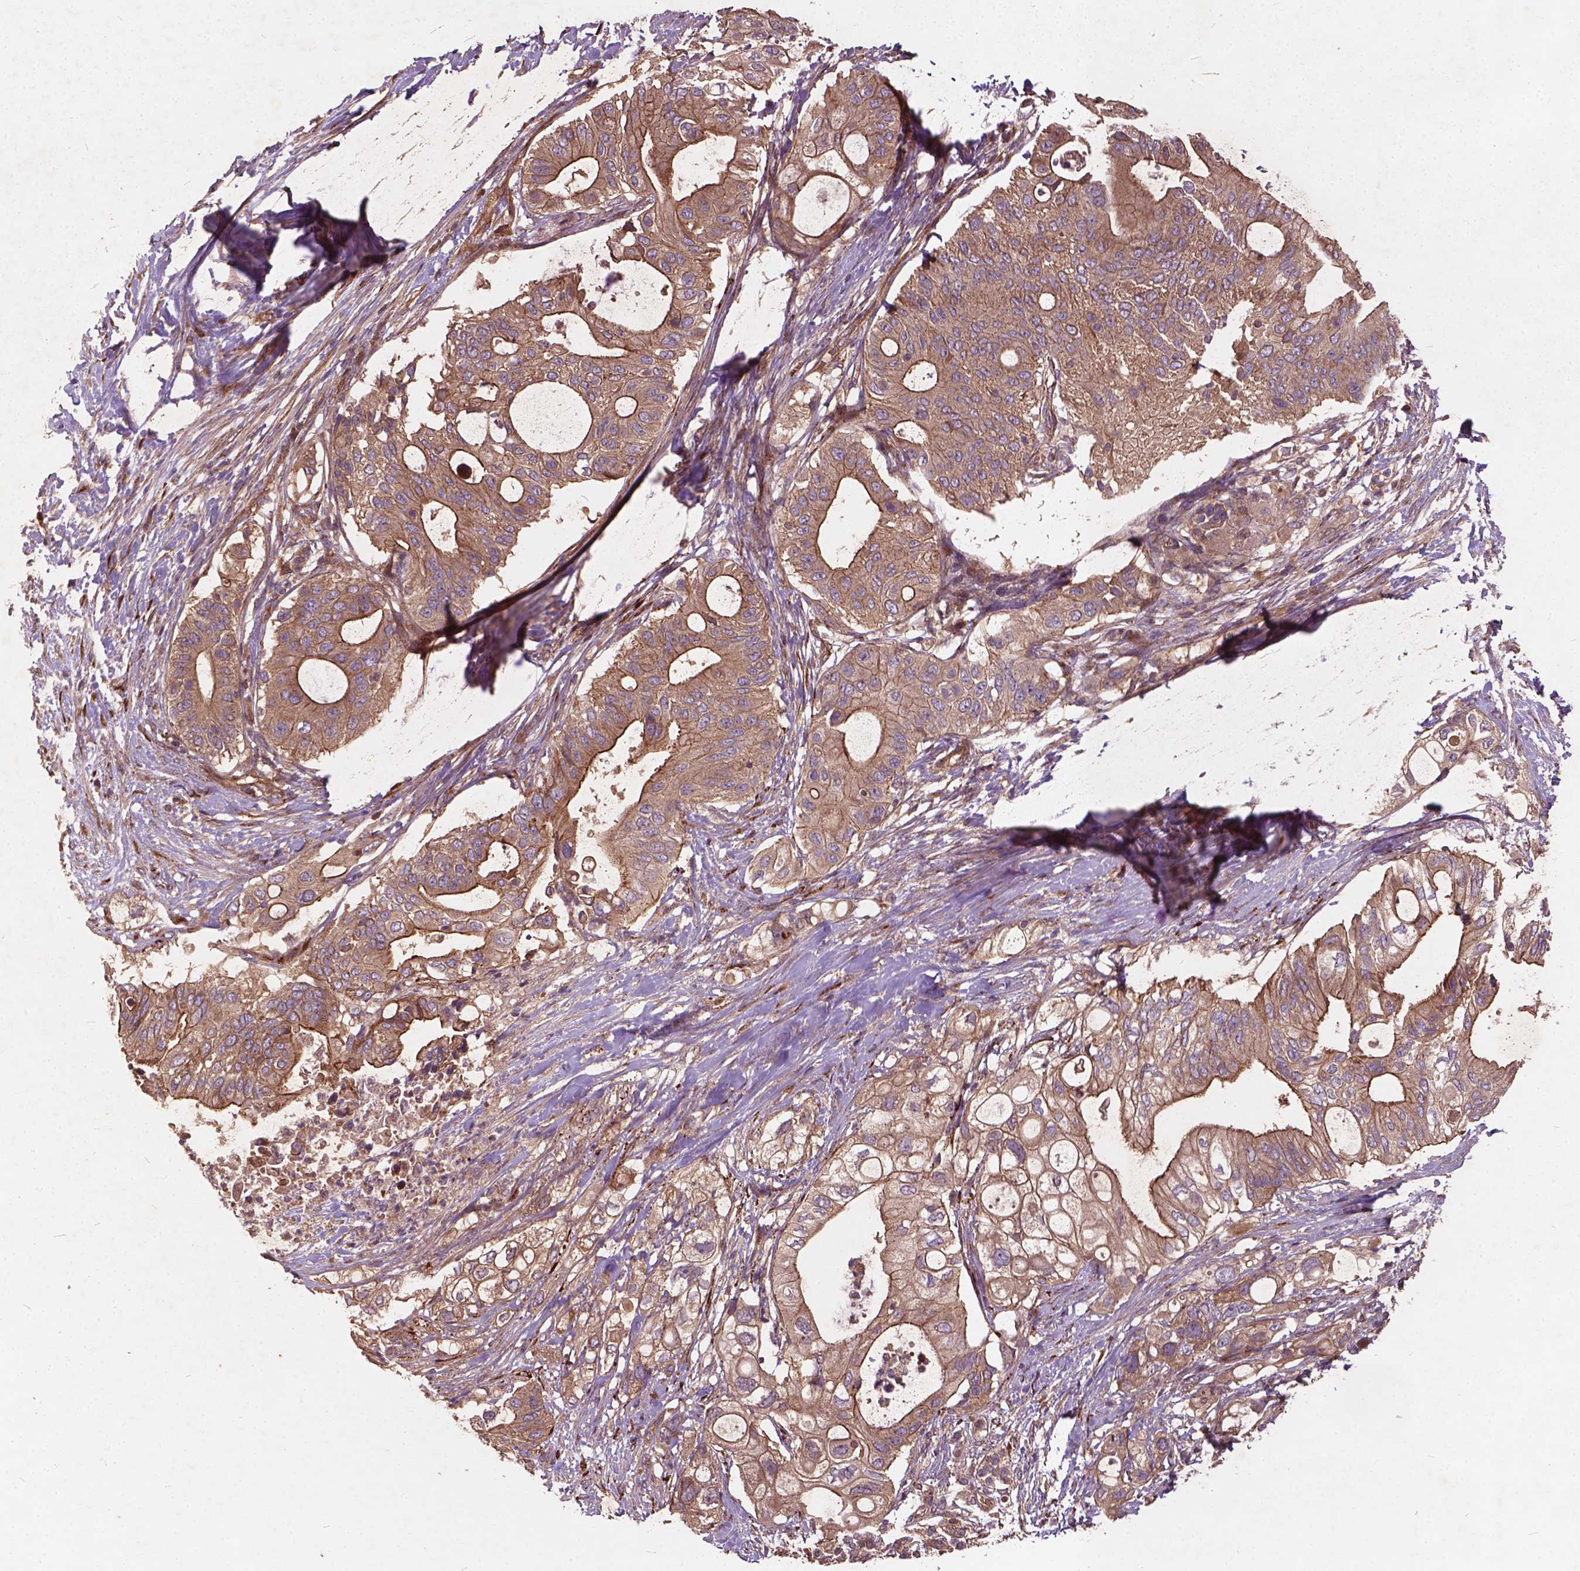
{"staining": {"intensity": "moderate", "quantity": ">75%", "location": "cytoplasmic/membranous"}, "tissue": "pancreatic cancer", "cell_type": "Tumor cells", "image_type": "cancer", "snomed": [{"axis": "morphology", "description": "Adenocarcinoma, NOS"}, {"axis": "topography", "description": "Pancreas"}], "caption": "Protein staining demonstrates moderate cytoplasmic/membranous staining in about >75% of tumor cells in adenocarcinoma (pancreatic).", "gene": "UBXN2A", "patient": {"sex": "female", "age": 72}}